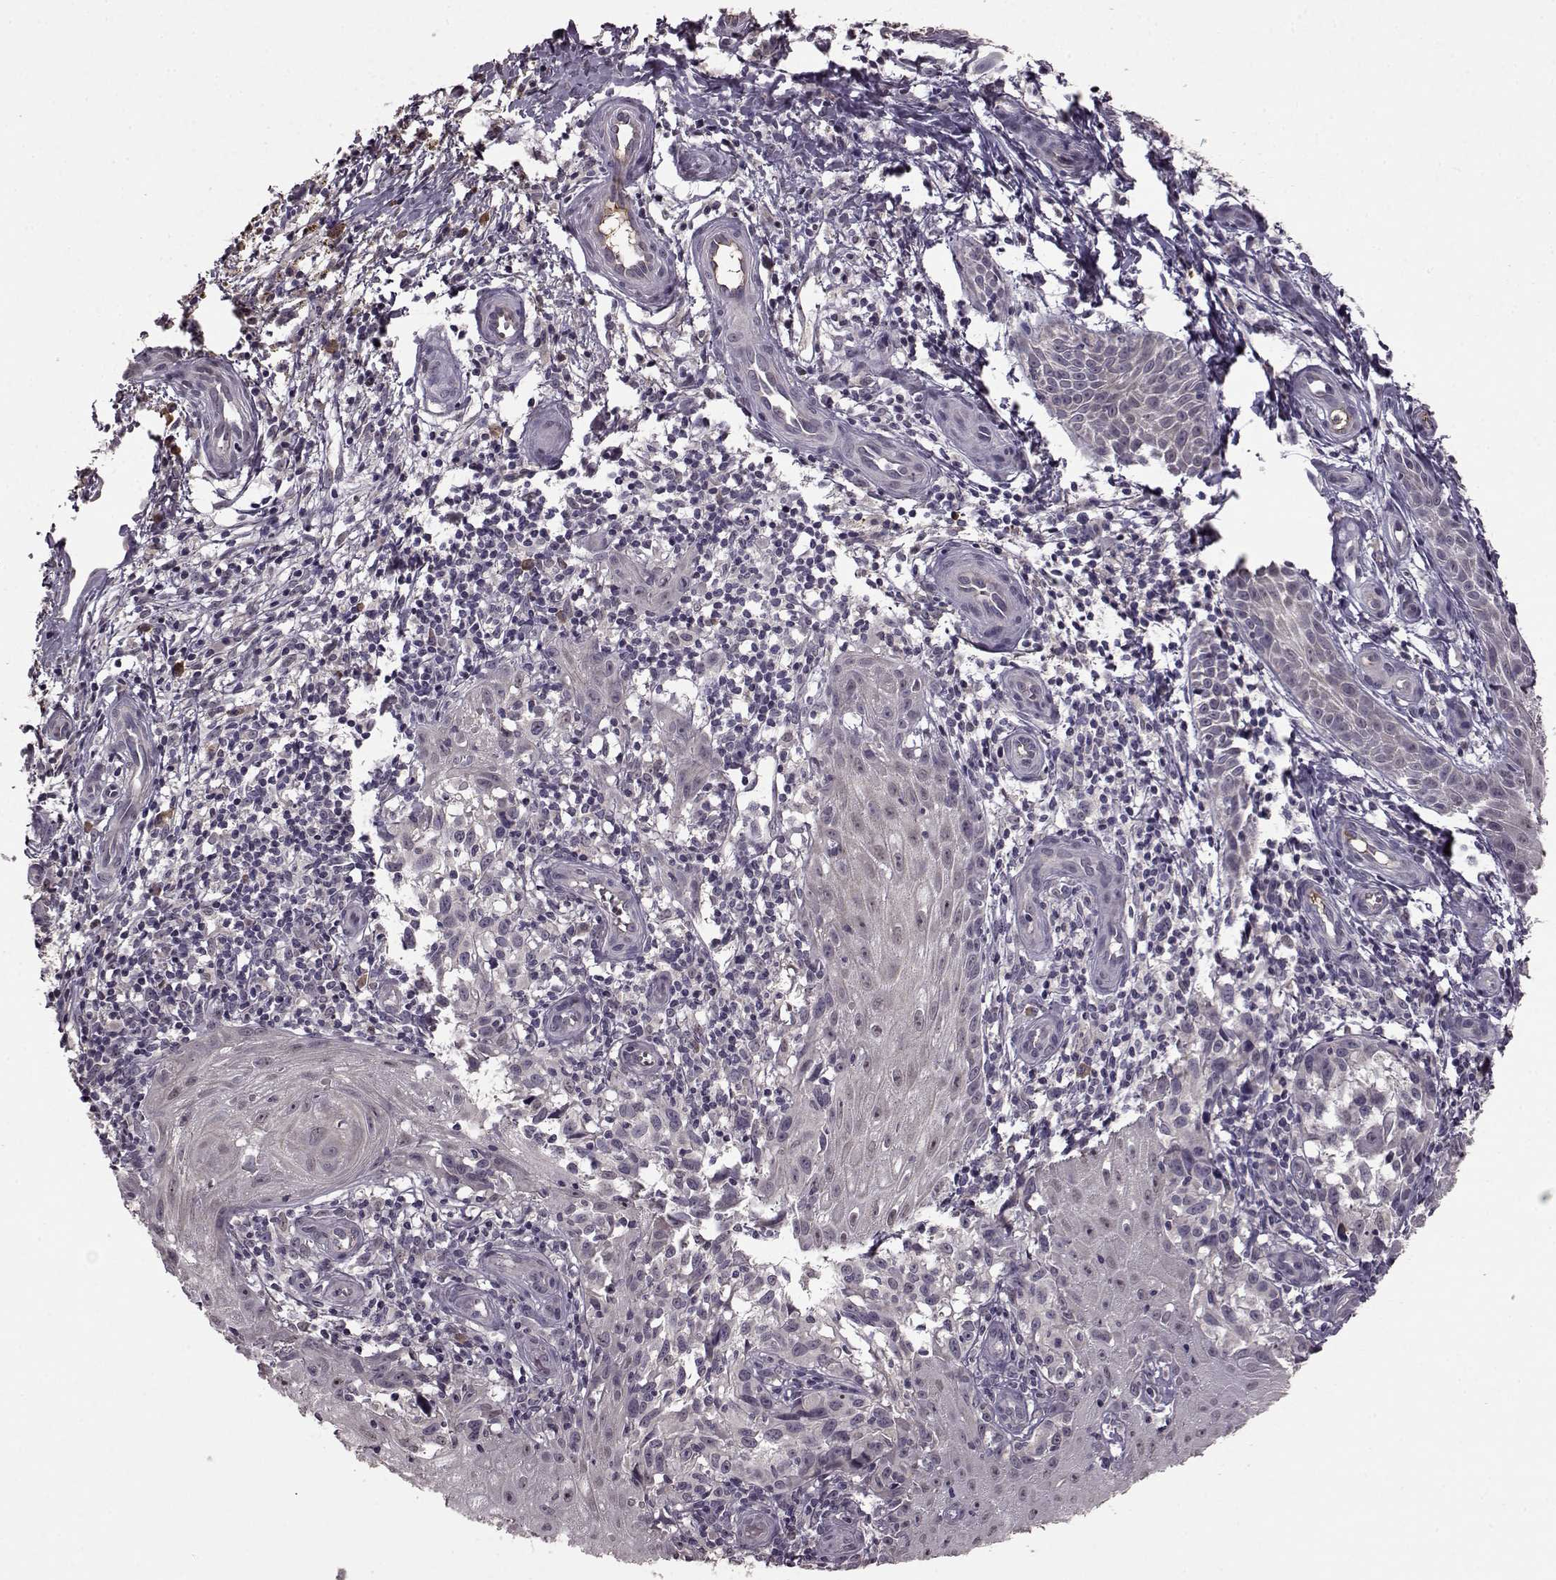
{"staining": {"intensity": "negative", "quantity": "none", "location": "none"}, "tissue": "melanoma", "cell_type": "Tumor cells", "image_type": "cancer", "snomed": [{"axis": "morphology", "description": "Malignant melanoma, NOS"}, {"axis": "topography", "description": "Skin"}], "caption": "An IHC micrograph of malignant melanoma is shown. There is no staining in tumor cells of malignant melanoma. The staining is performed using DAB (3,3'-diaminobenzidine) brown chromogen with nuclei counter-stained in using hematoxylin.", "gene": "NRL", "patient": {"sex": "female", "age": 53}}